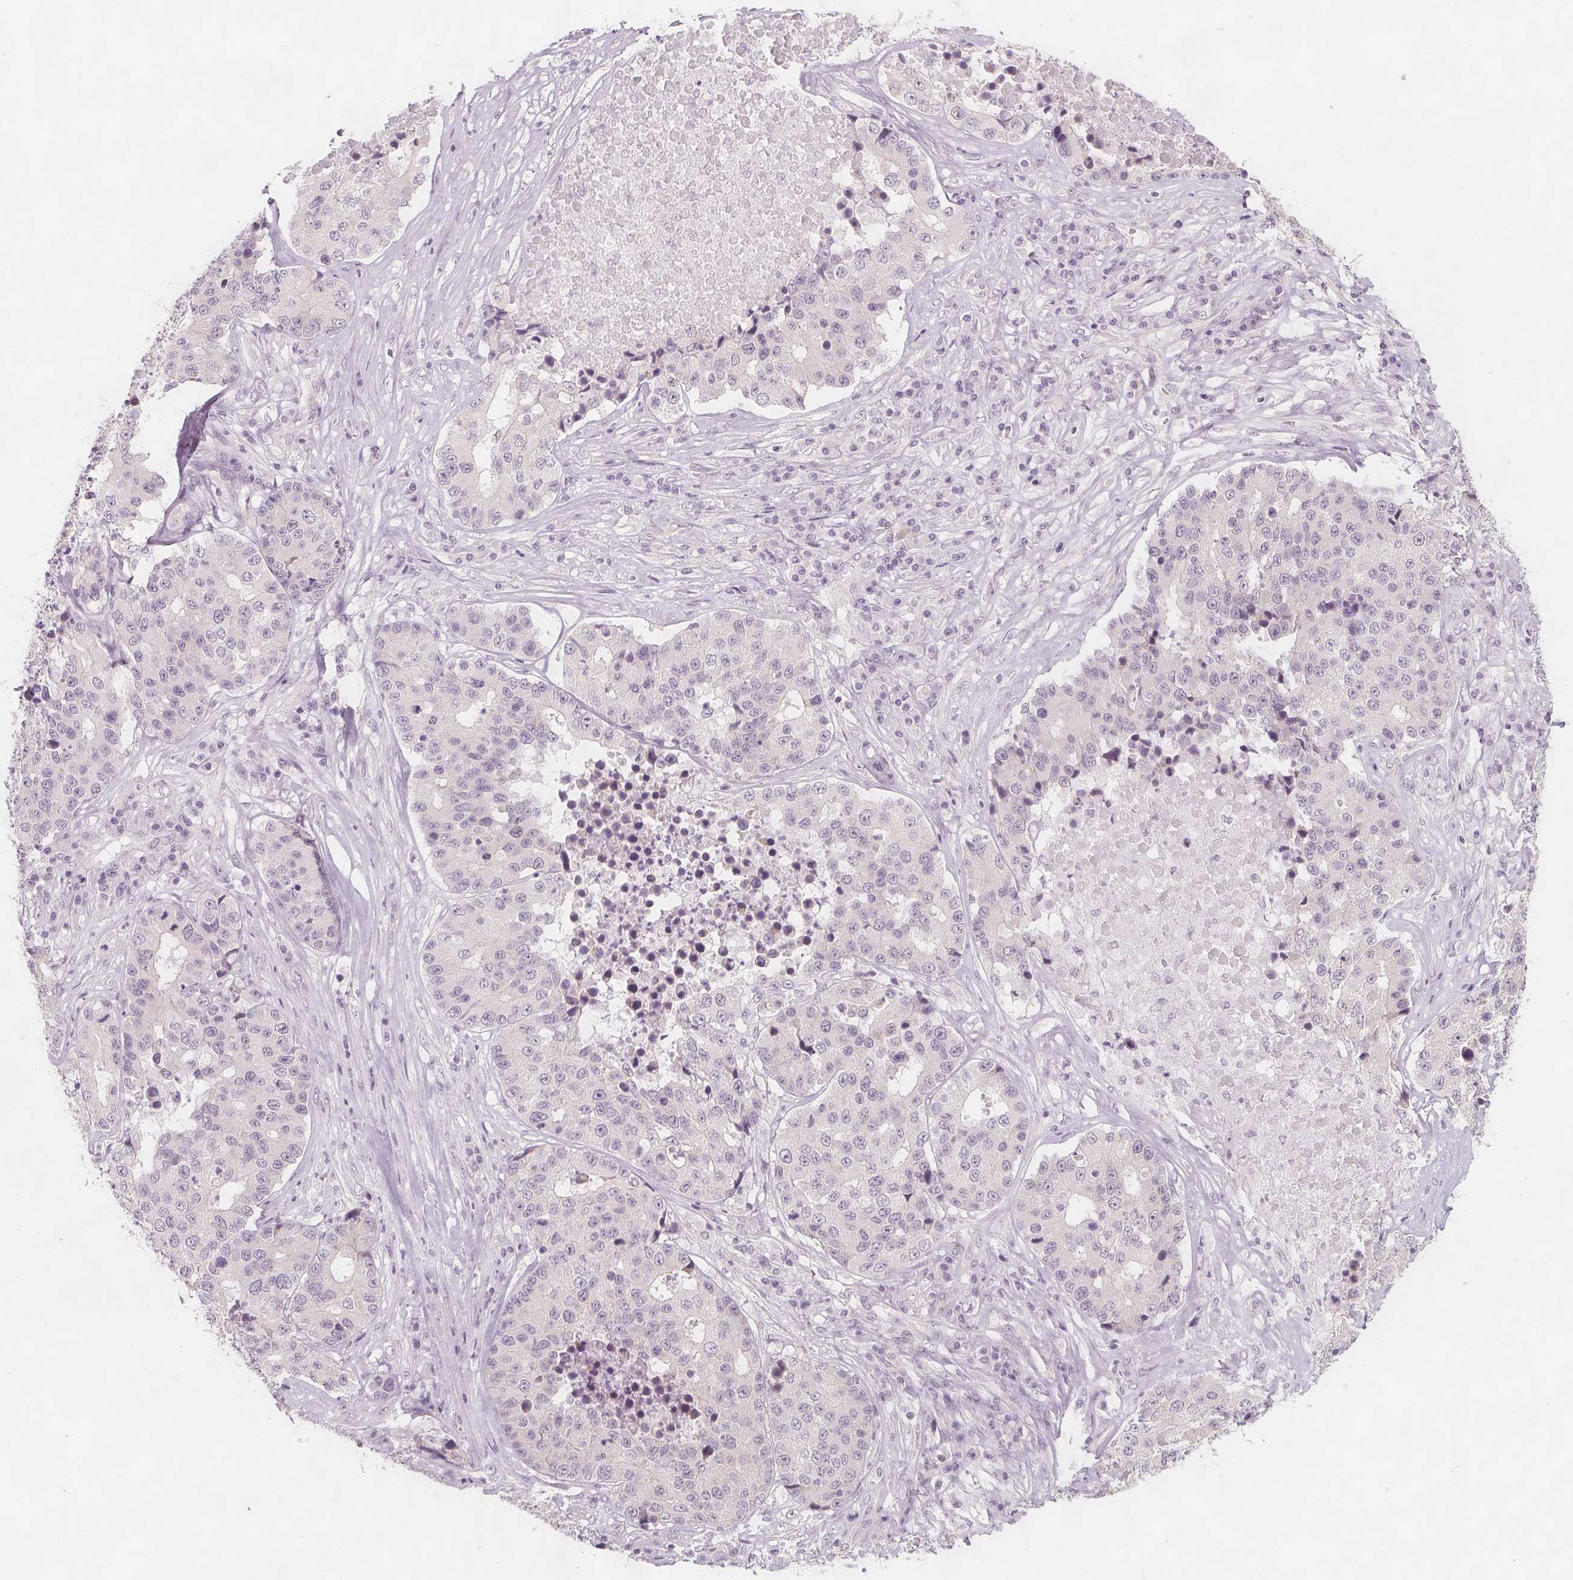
{"staining": {"intensity": "negative", "quantity": "none", "location": "none"}, "tissue": "stomach cancer", "cell_type": "Tumor cells", "image_type": "cancer", "snomed": [{"axis": "morphology", "description": "Adenocarcinoma, NOS"}, {"axis": "topography", "description": "Stomach"}], "caption": "Stomach cancer was stained to show a protein in brown. There is no significant expression in tumor cells. Nuclei are stained in blue.", "gene": "C1orf167", "patient": {"sex": "male", "age": 71}}